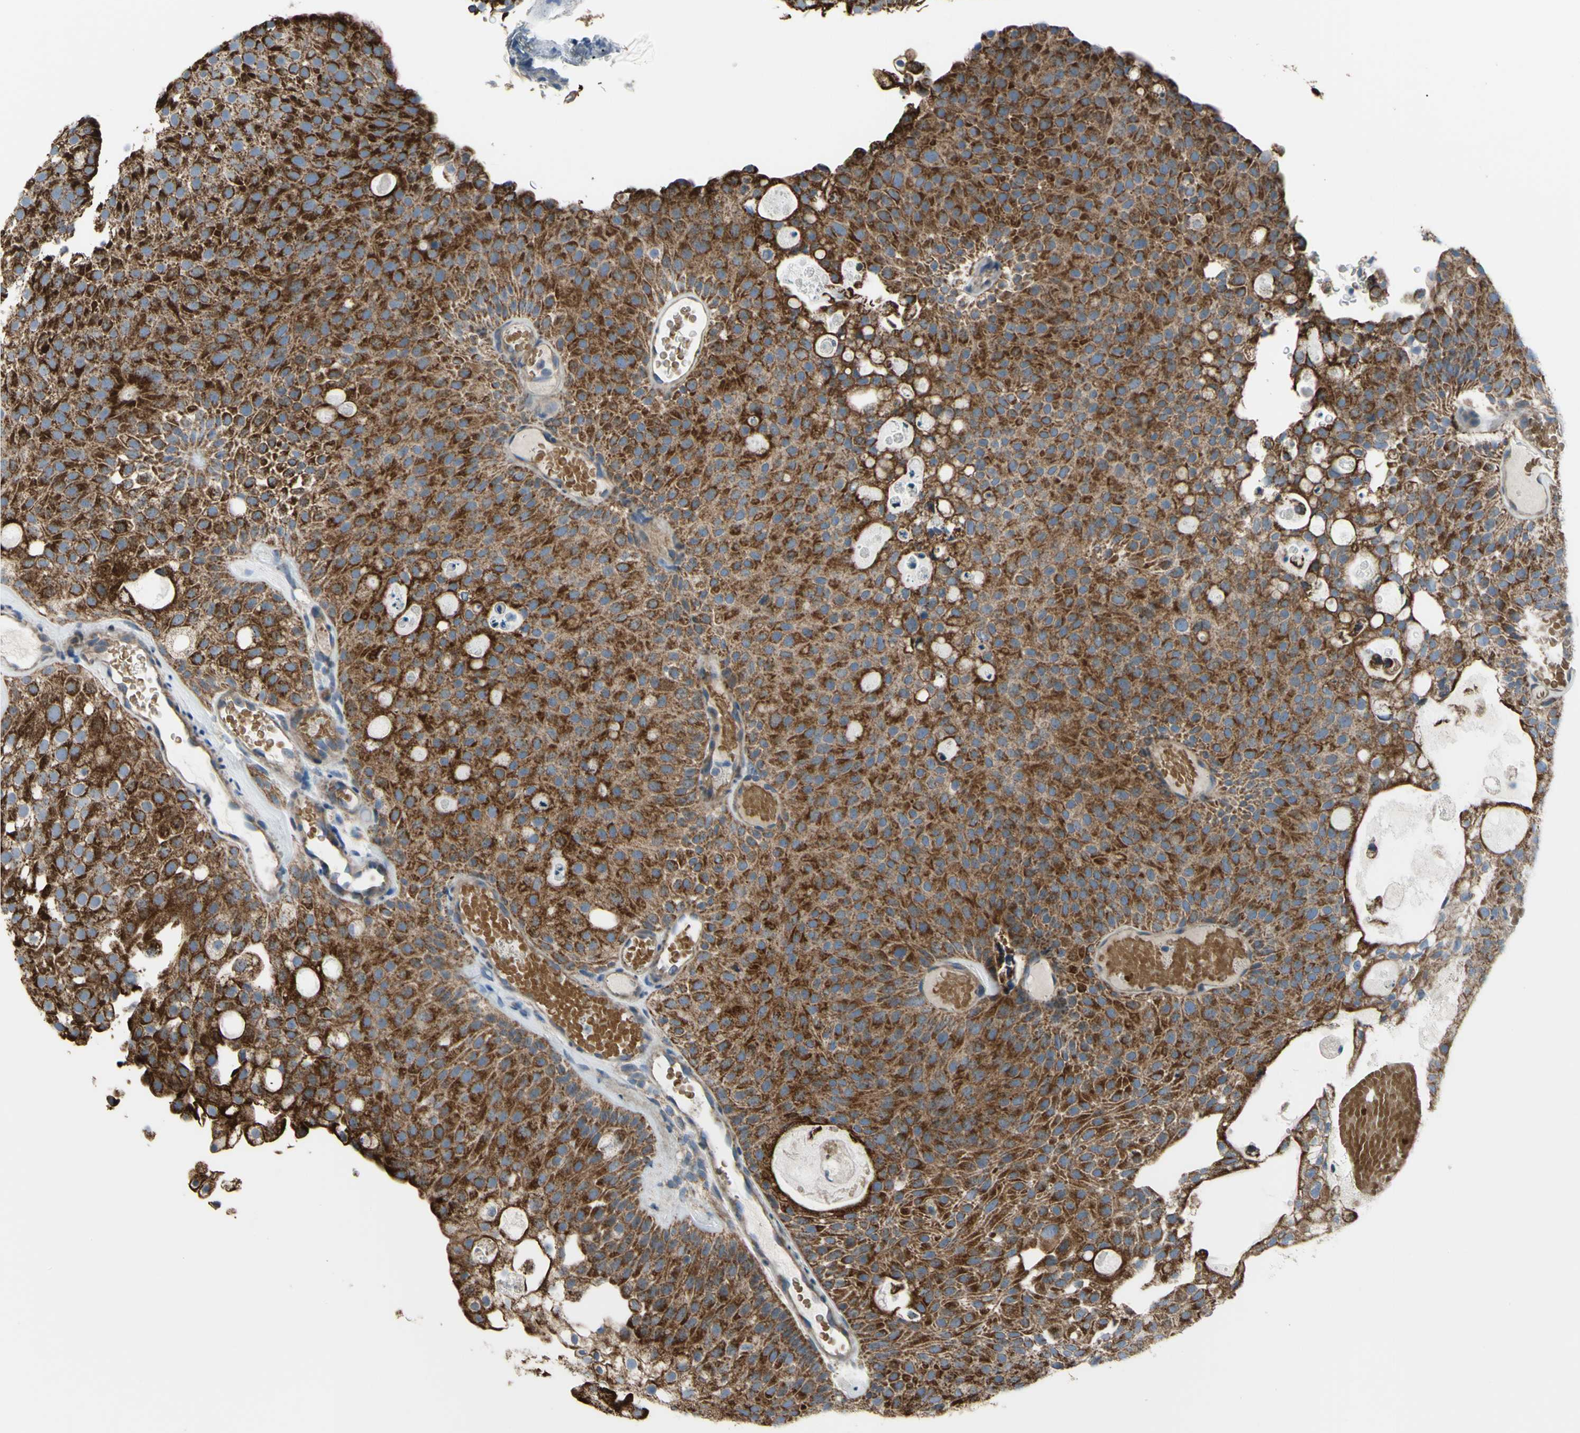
{"staining": {"intensity": "strong", "quantity": ">75%", "location": "cytoplasmic/membranous"}, "tissue": "urothelial cancer", "cell_type": "Tumor cells", "image_type": "cancer", "snomed": [{"axis": "morphology", "description": "Urothelial carcinoma, Low grade"}, {"axis": "topography", "description": "Urinary bladder"}], "caption": "Urothelial cancer stained with DAB (3,3'-diaminobenzidine) IHC exhibits high levels of strong cytoplasmic/membranous positivity in approximately >75% of tumor cells. The protein of interest is stained brown, and the nuclei are stained in blue (DAB IHC with brightfield microscopy, high magnification).", "gene": "GRAMD2B", "patient": {"sex": "male", "age": 78}}